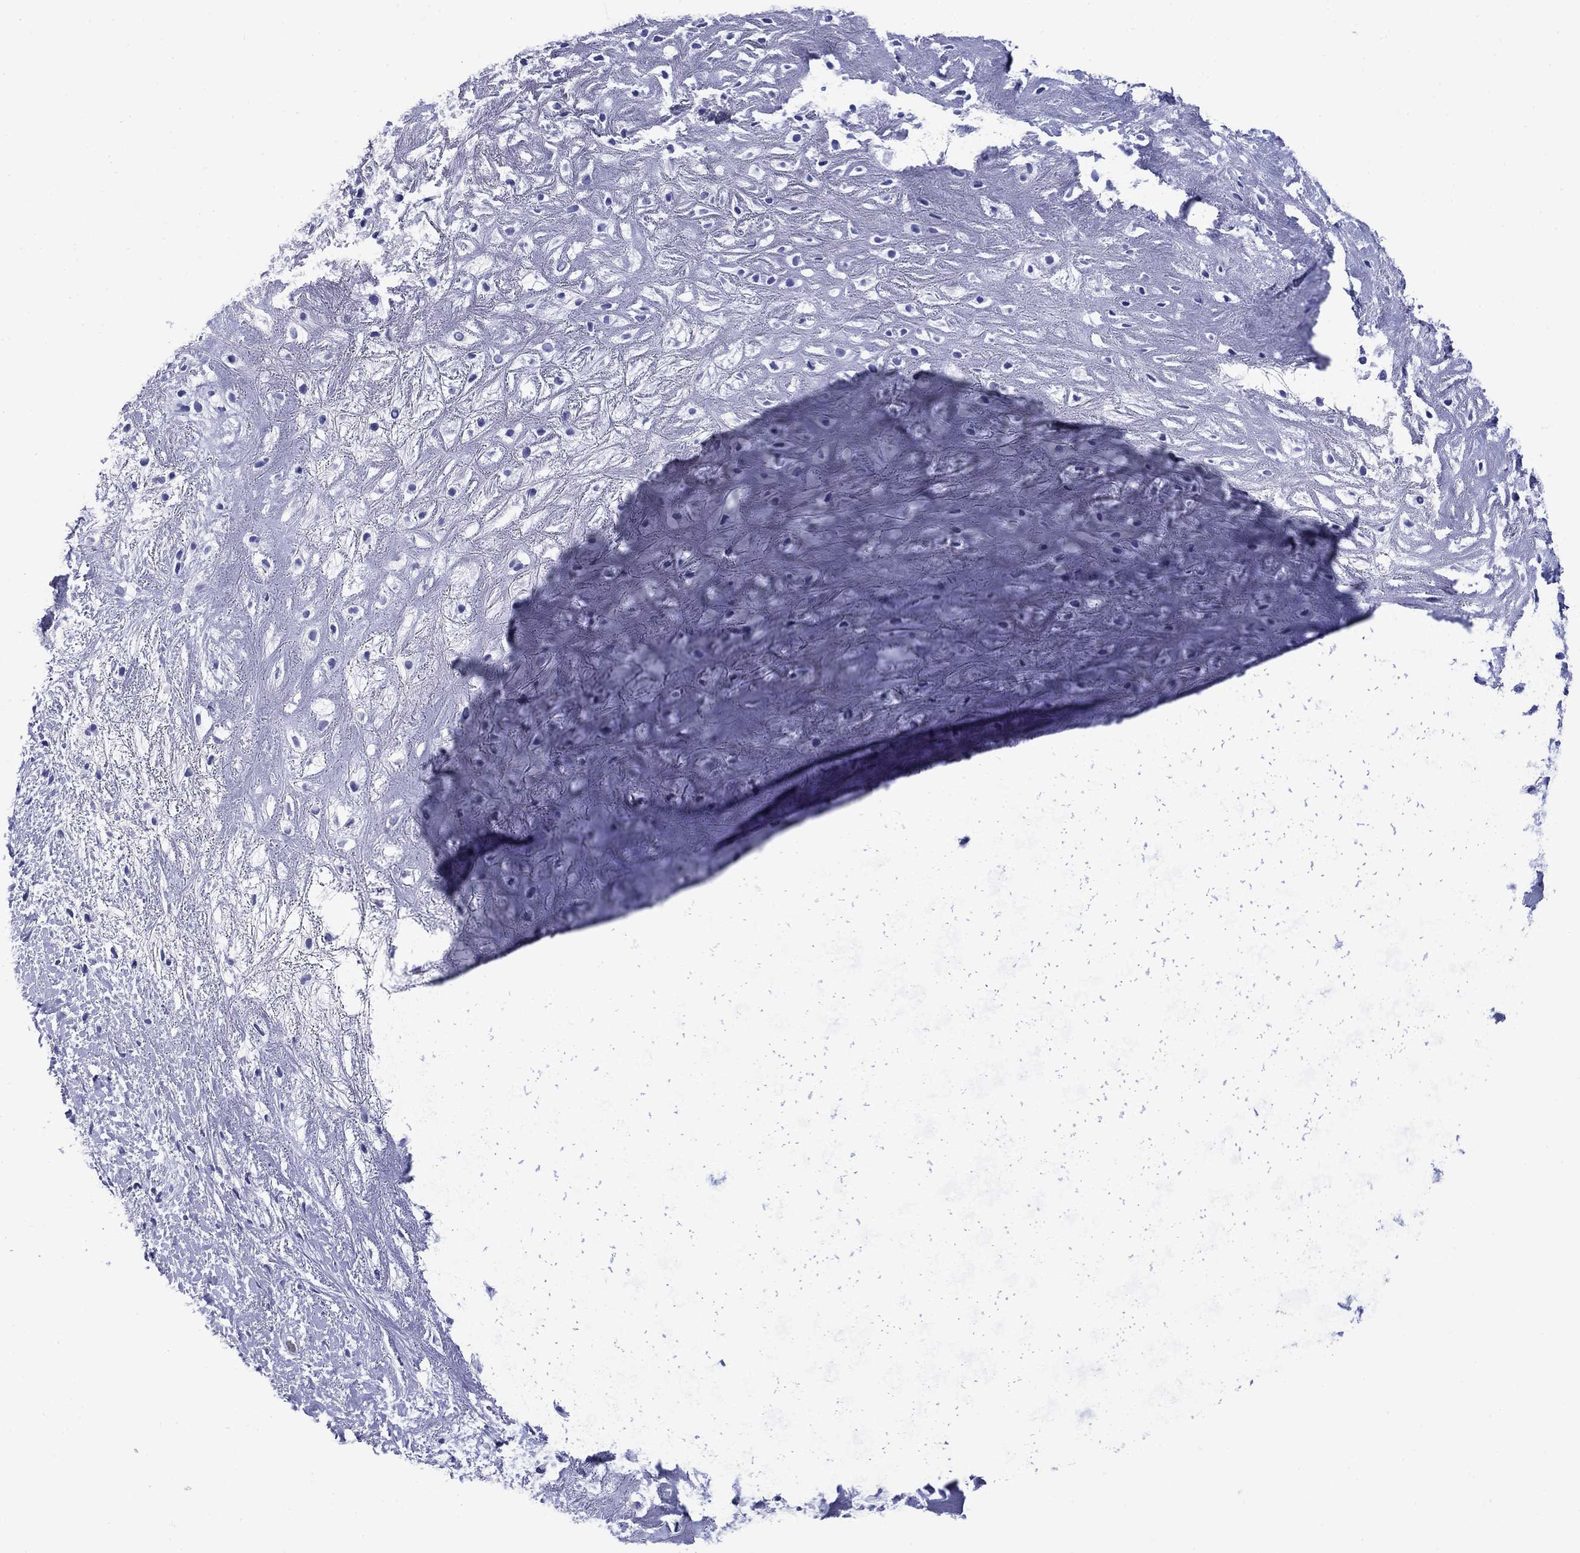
{"staining": {"intensity": "negative", "quantity": "none", "location": "none"}, "tissue": "adipose tissue", "cell_type": "Adipocytes", "image_type": "normal", "snomed": [{"axis": "morphology", "description": "Normal tissue, NOS"}, {"axis": "morphology", "description": "Squamous cell carcinoma, NOS"}, {"axis": "topography", "description": "Cartilage tissue"}, {"axis": "topography", "description": "Head-Neck"}], "caption": "Immunohistochemistry histopathology image of unremarkable adipose tissue stained for a protein (brown), which demonstrates no expression in adipocytes.", "gene": "SLC1A2", "patient": {"sex": "male", "age": 62}}